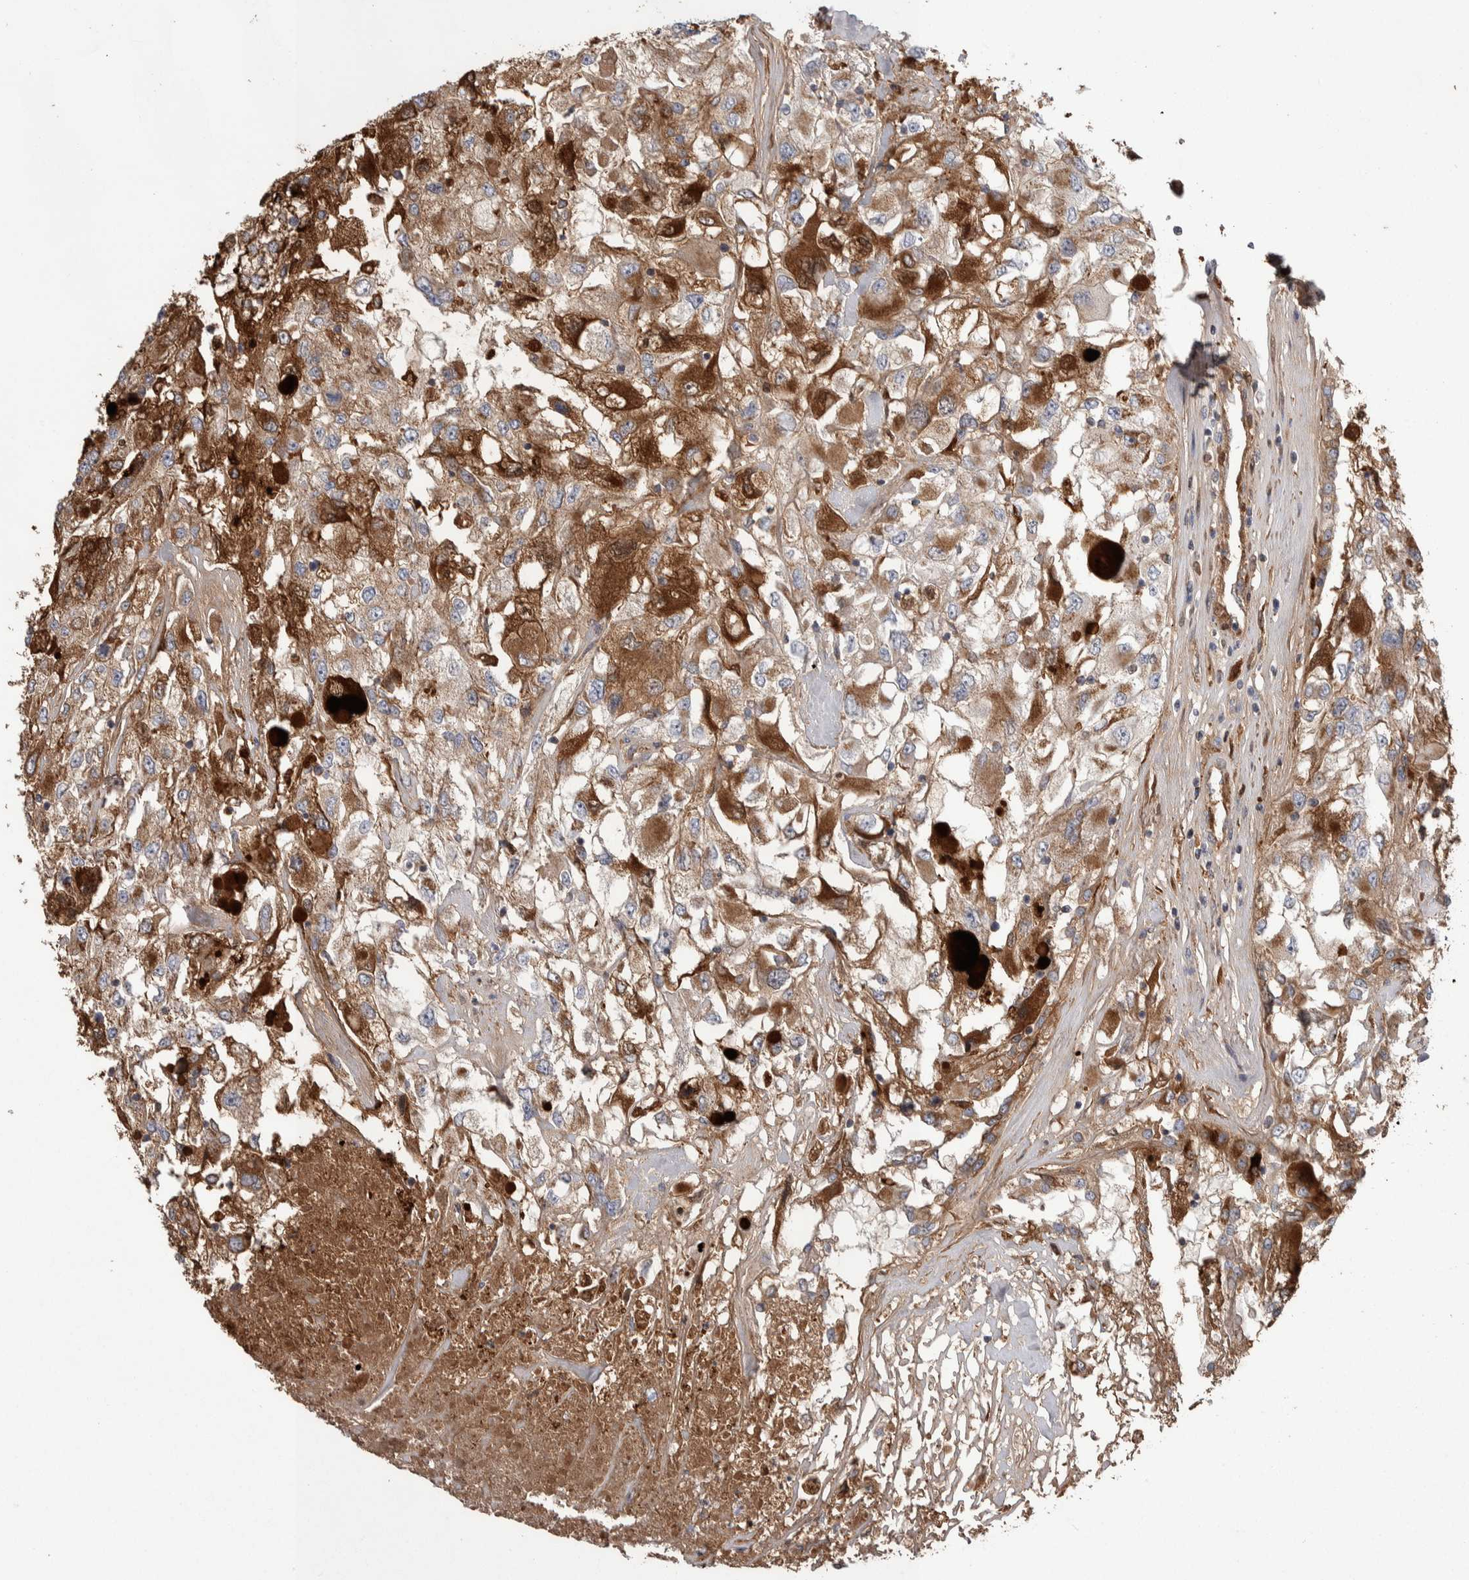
{"staining": {"intensity": "moderate", "quantity": ">75%", "location": "cytoplasmic/membranous"}, "tissue": "renal cancer", "cell_type": "Tumor cells", "image_type": "cancer", "snomed": [{"axis": "morphology", "description": "Adenocarcinoma, NOS"}, {"axis": "topography", "description": "Kidney"}], "caption": "An image of renal cancer (adenocarcinoma) stained for a protein exhibits moderate cytoplasmic/membranous brown staining in tumor cells.", "gene": "SCO1", "patient": {"sex": "female", "age": 52}}